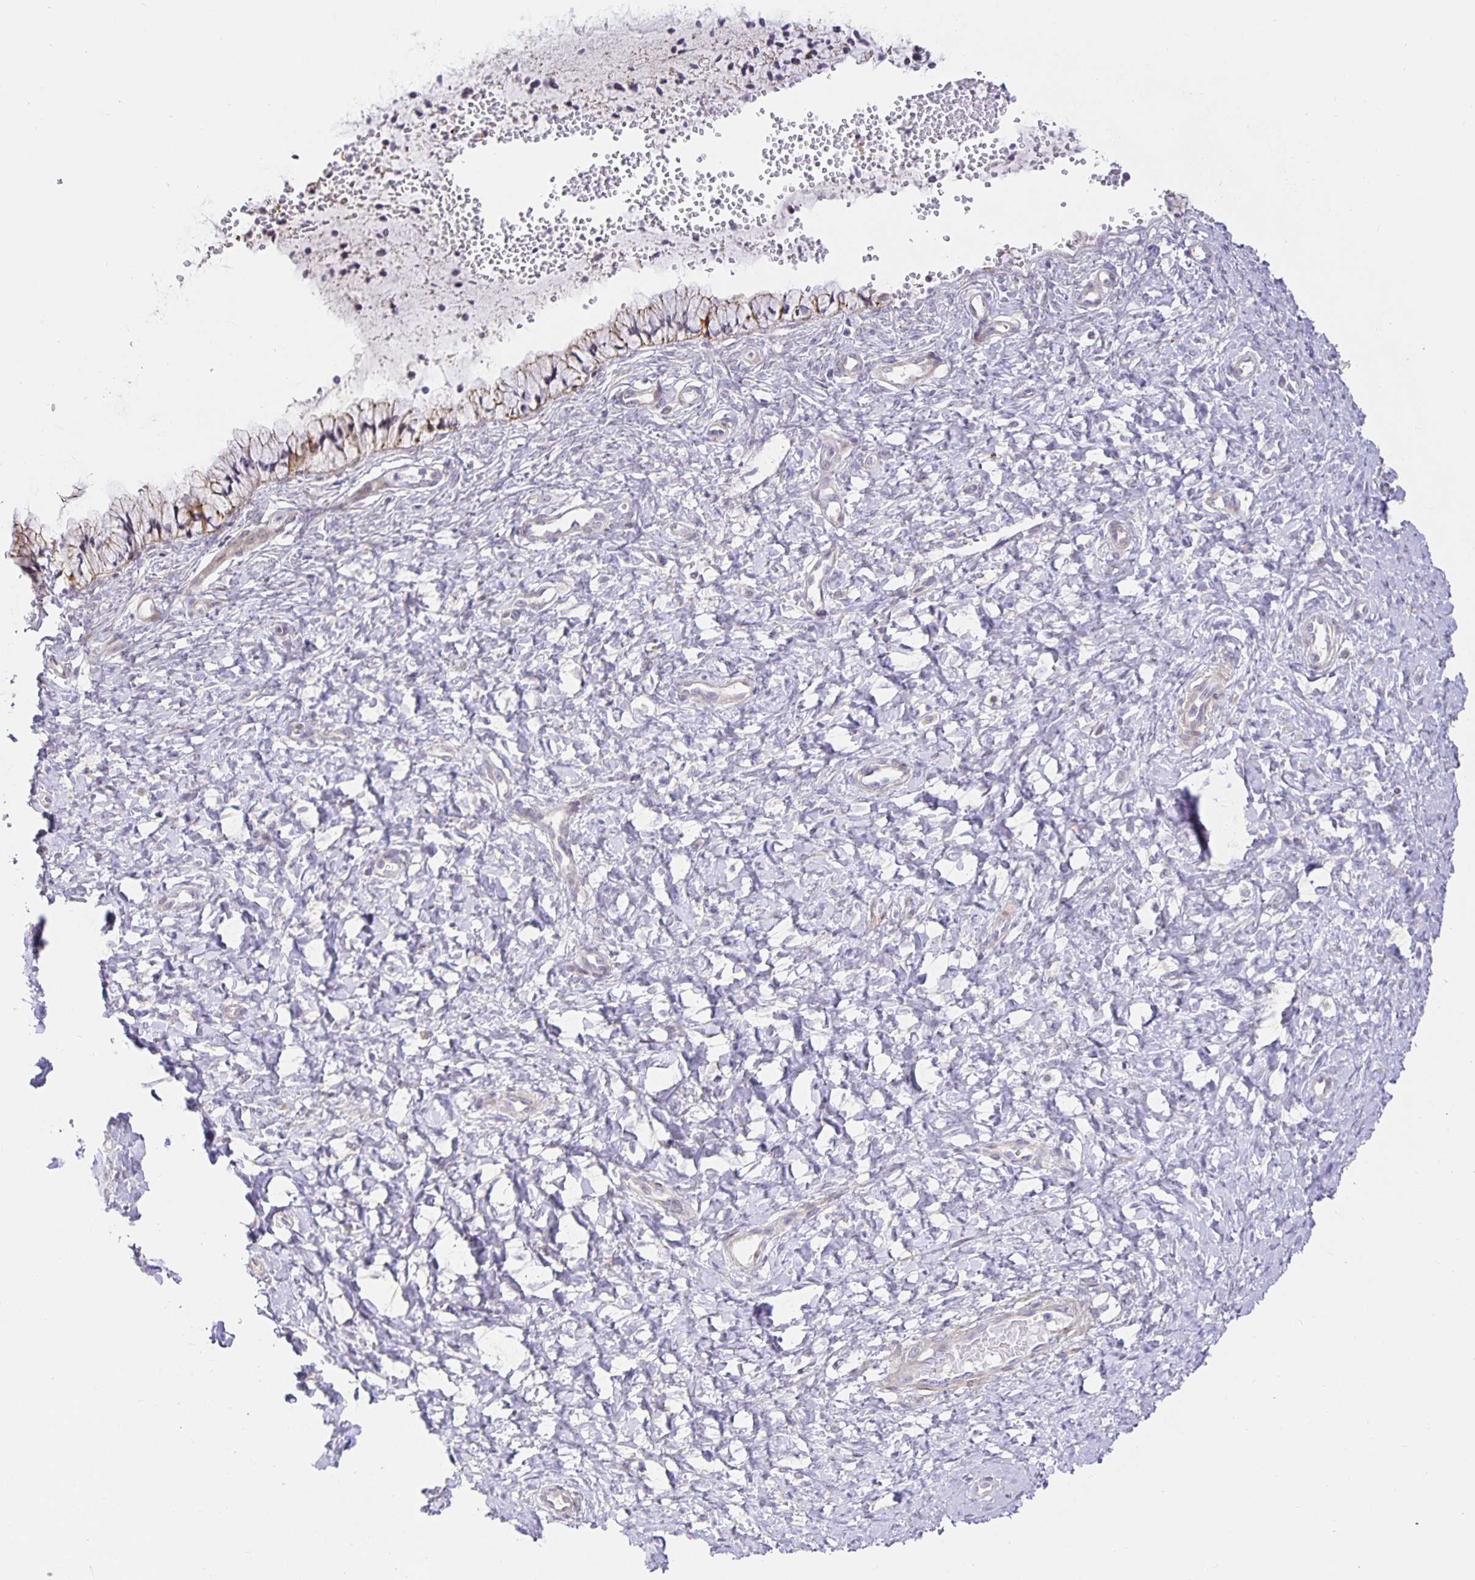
{"staining": {"intensity": "moderate", "quantity": "25%-75%", "location": "cytoplasmic/membranous"}, "tissue": "cervix", "cell_type": "Glandular cells", "image_type": "normal", "snomed": [{"axis": "morphology", "description": "Normal tissue, NOS"}, {"axis": "topography", "description": "Cervix"}], "caption": "Protein staining reveals moderate cytoplasmic/membranous expression in approximately 25%-75% of glandular cells in benign cervix. The protein is shown in brown color, while the nuclei are stained blue.", "gene": "TJP3", "patient": {"sex": "female", "age": 37}}